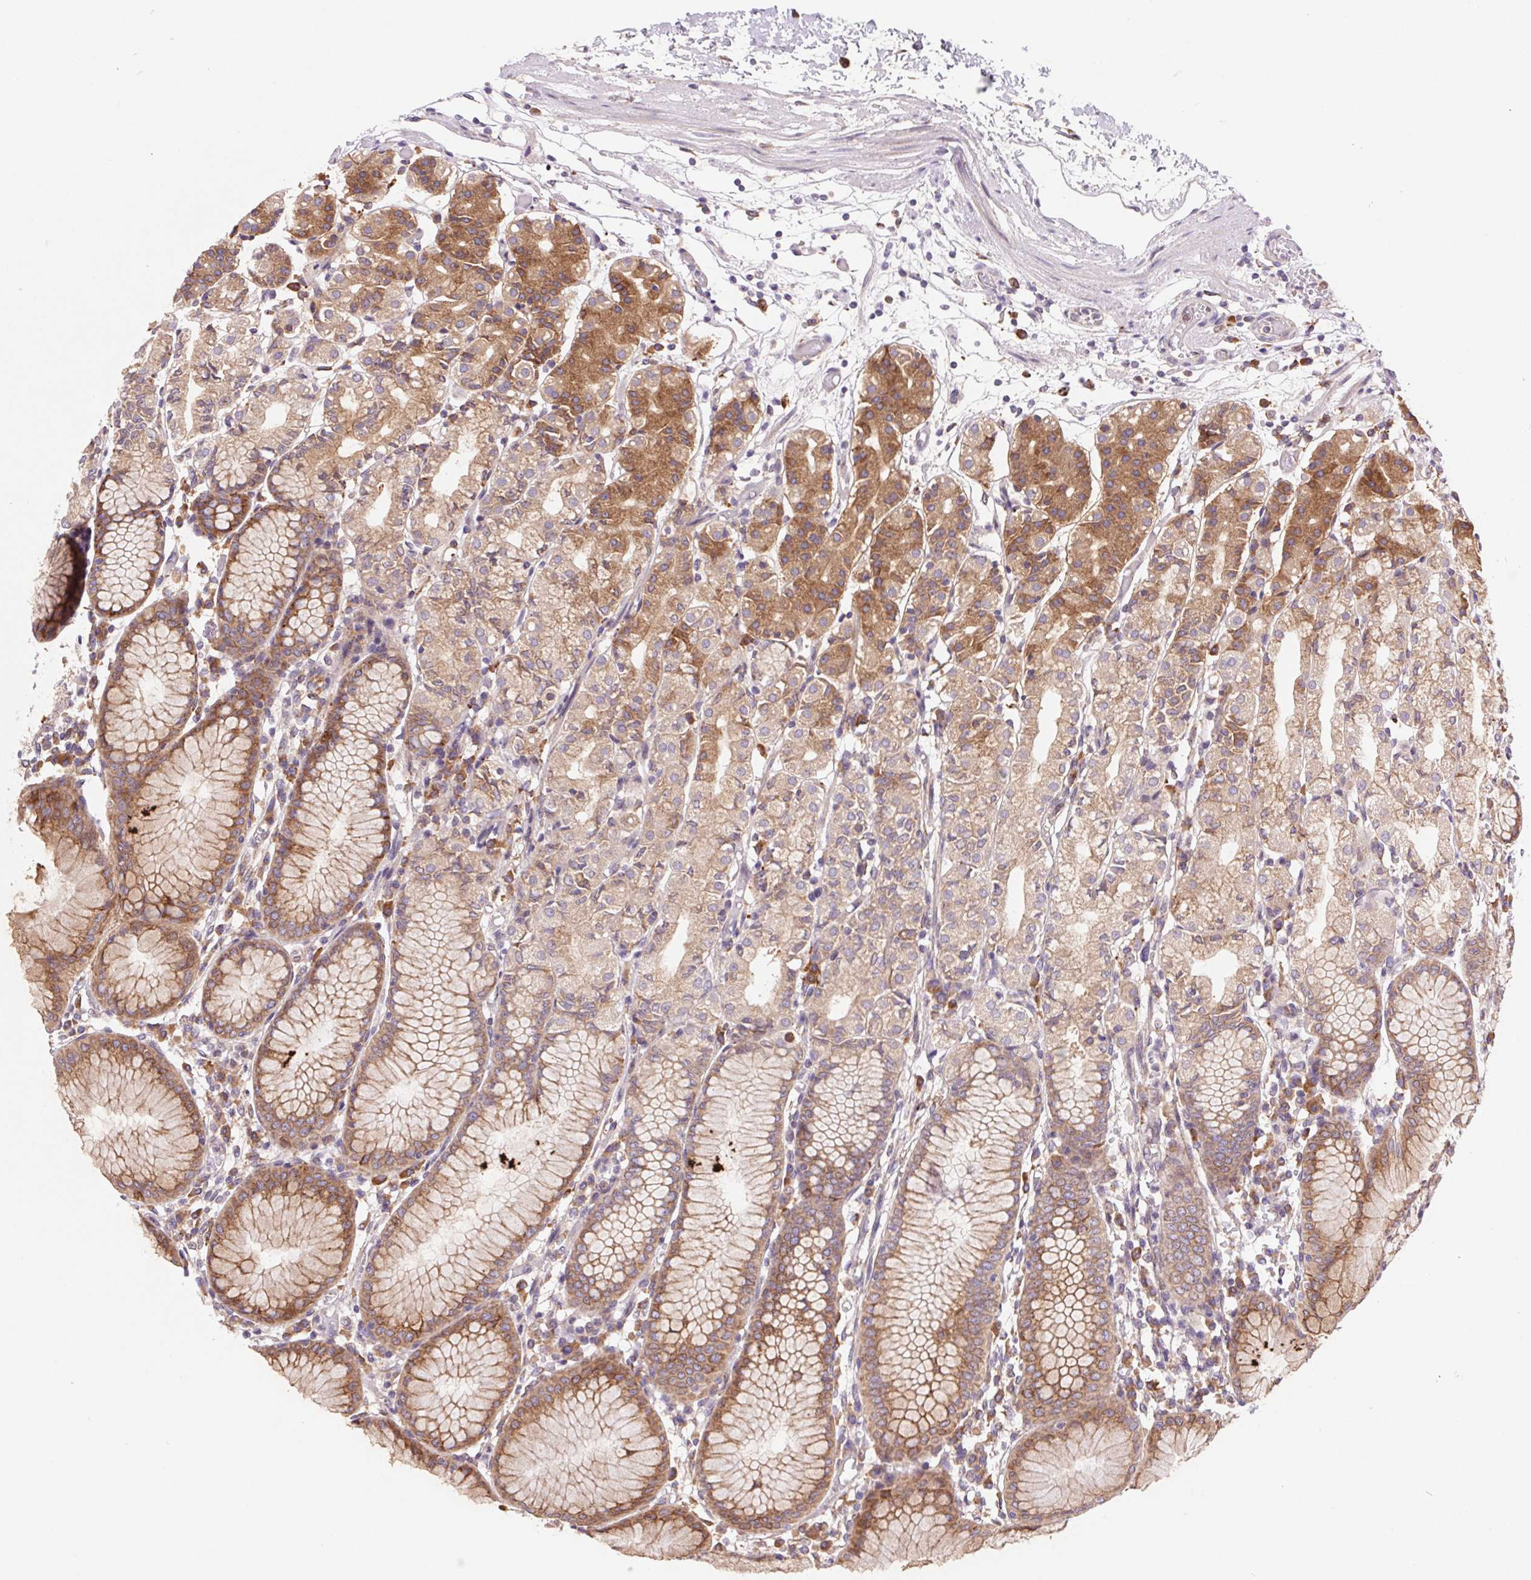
{"staining": {"intensity": "moderate", "quantity": "25%-75%", "location": "cytoplasmic/membranous"}, "tissue": "stomach", "cell_type": "Glandular cells", "image_type": "normal", "snomed": [{"axis": "morphology", "description": "Normal tissue, NOS"}, {"axis": "topography", "description": "Stomach"}], "caption": "An image of stomach stained for a protein exhibits moderate cytoplasmic/membranous brown staining in glandular cells. (DAB (3,3'-diaminobenzidine) IHC, brown staining for protein, blue staining for nuclei).", "gene": "KLHL20", "patient": {"sex": "female", "age": 57}}